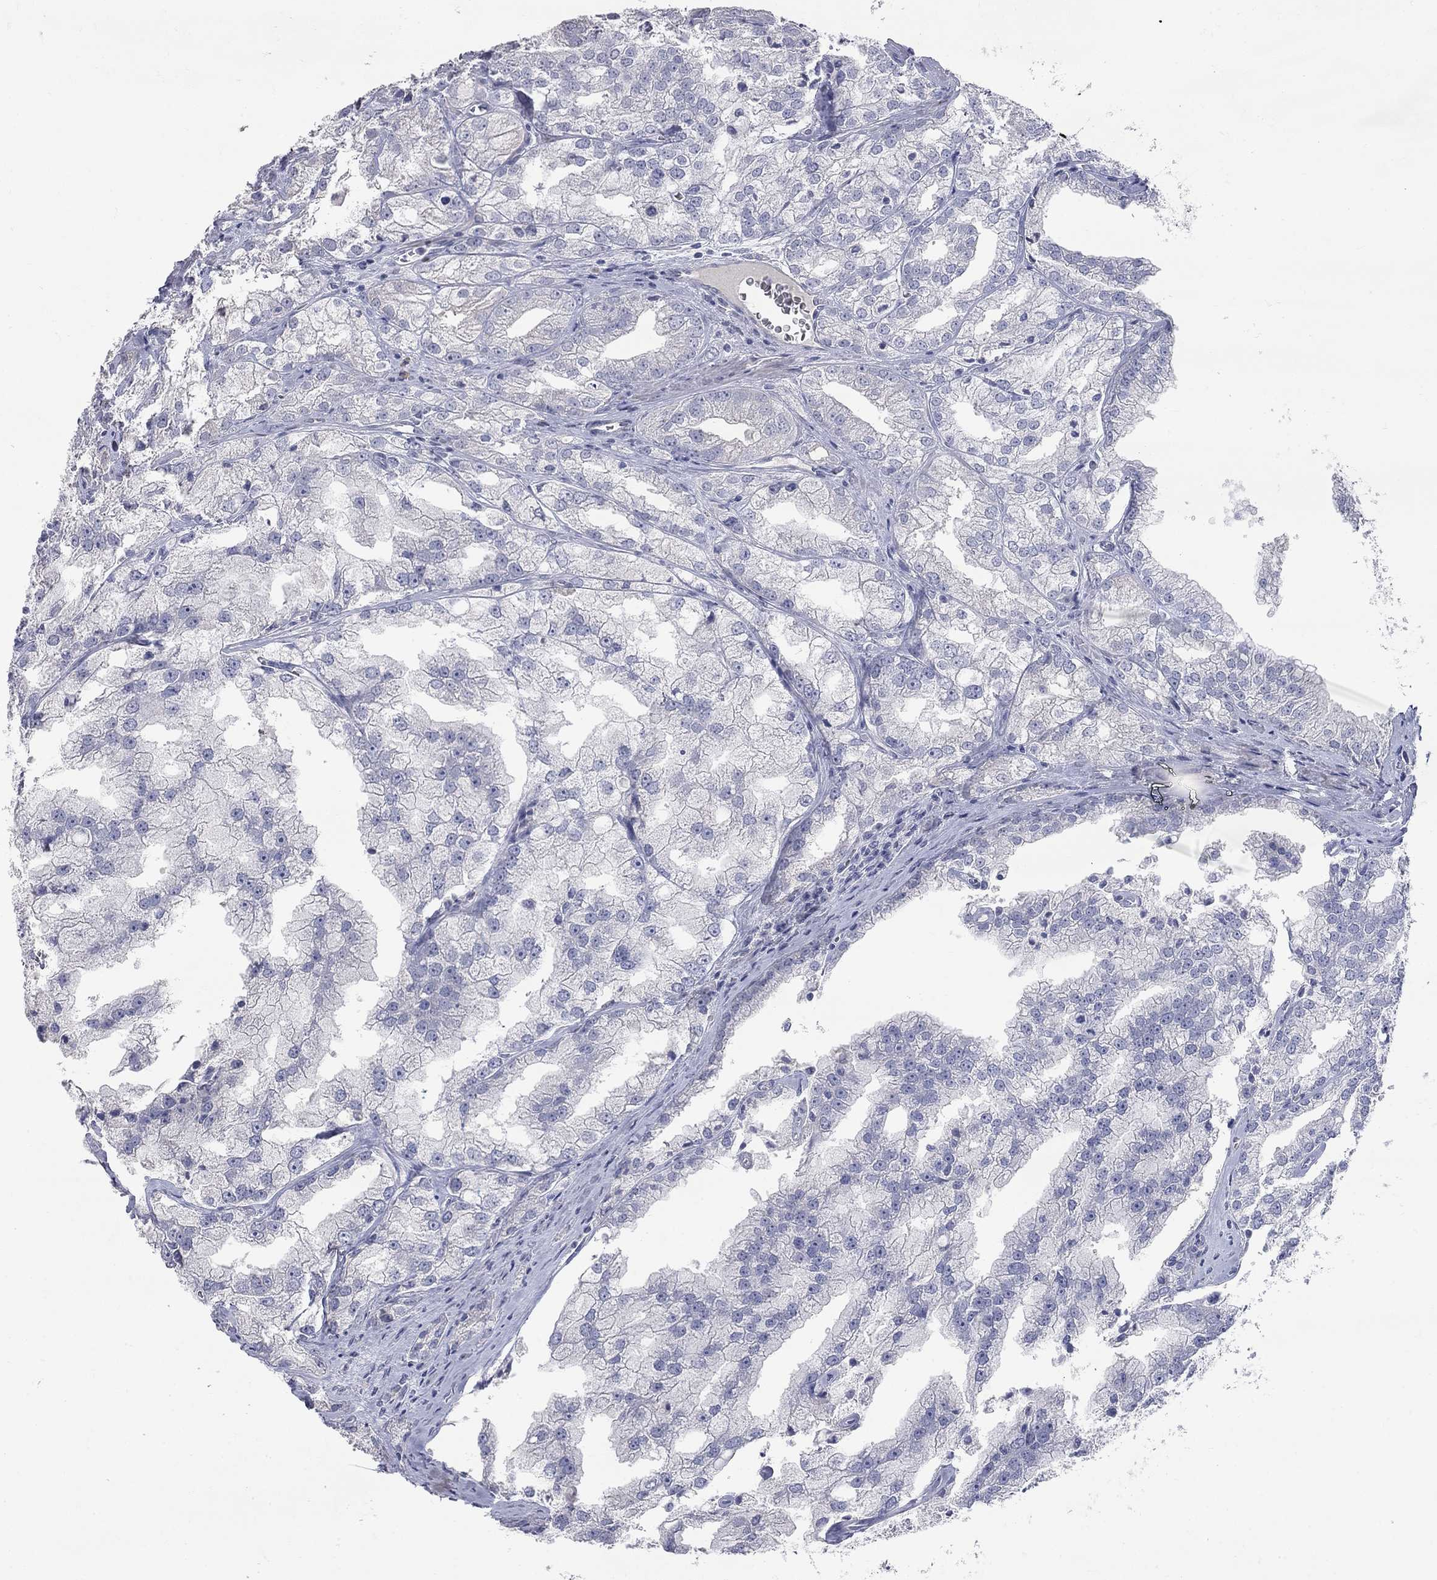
{"staining": {"intensity": "negative", "quantity": "none", "location": "none"}, "tissue": "prostate cancer", "cell_type": "Tumor cells", "image_type": "cancer", "snomed": [{"axis": "morphology", "description": "Adenocarcinoma, NOS"}, {"axis": "topography", "description": "Prostate"}], "caption": "The histopathology image exhibits no staining of tumor cells in prostate adenocarcinoma.", "gene": "SYT12", "patient": {"sex": "male", "age": 70}}